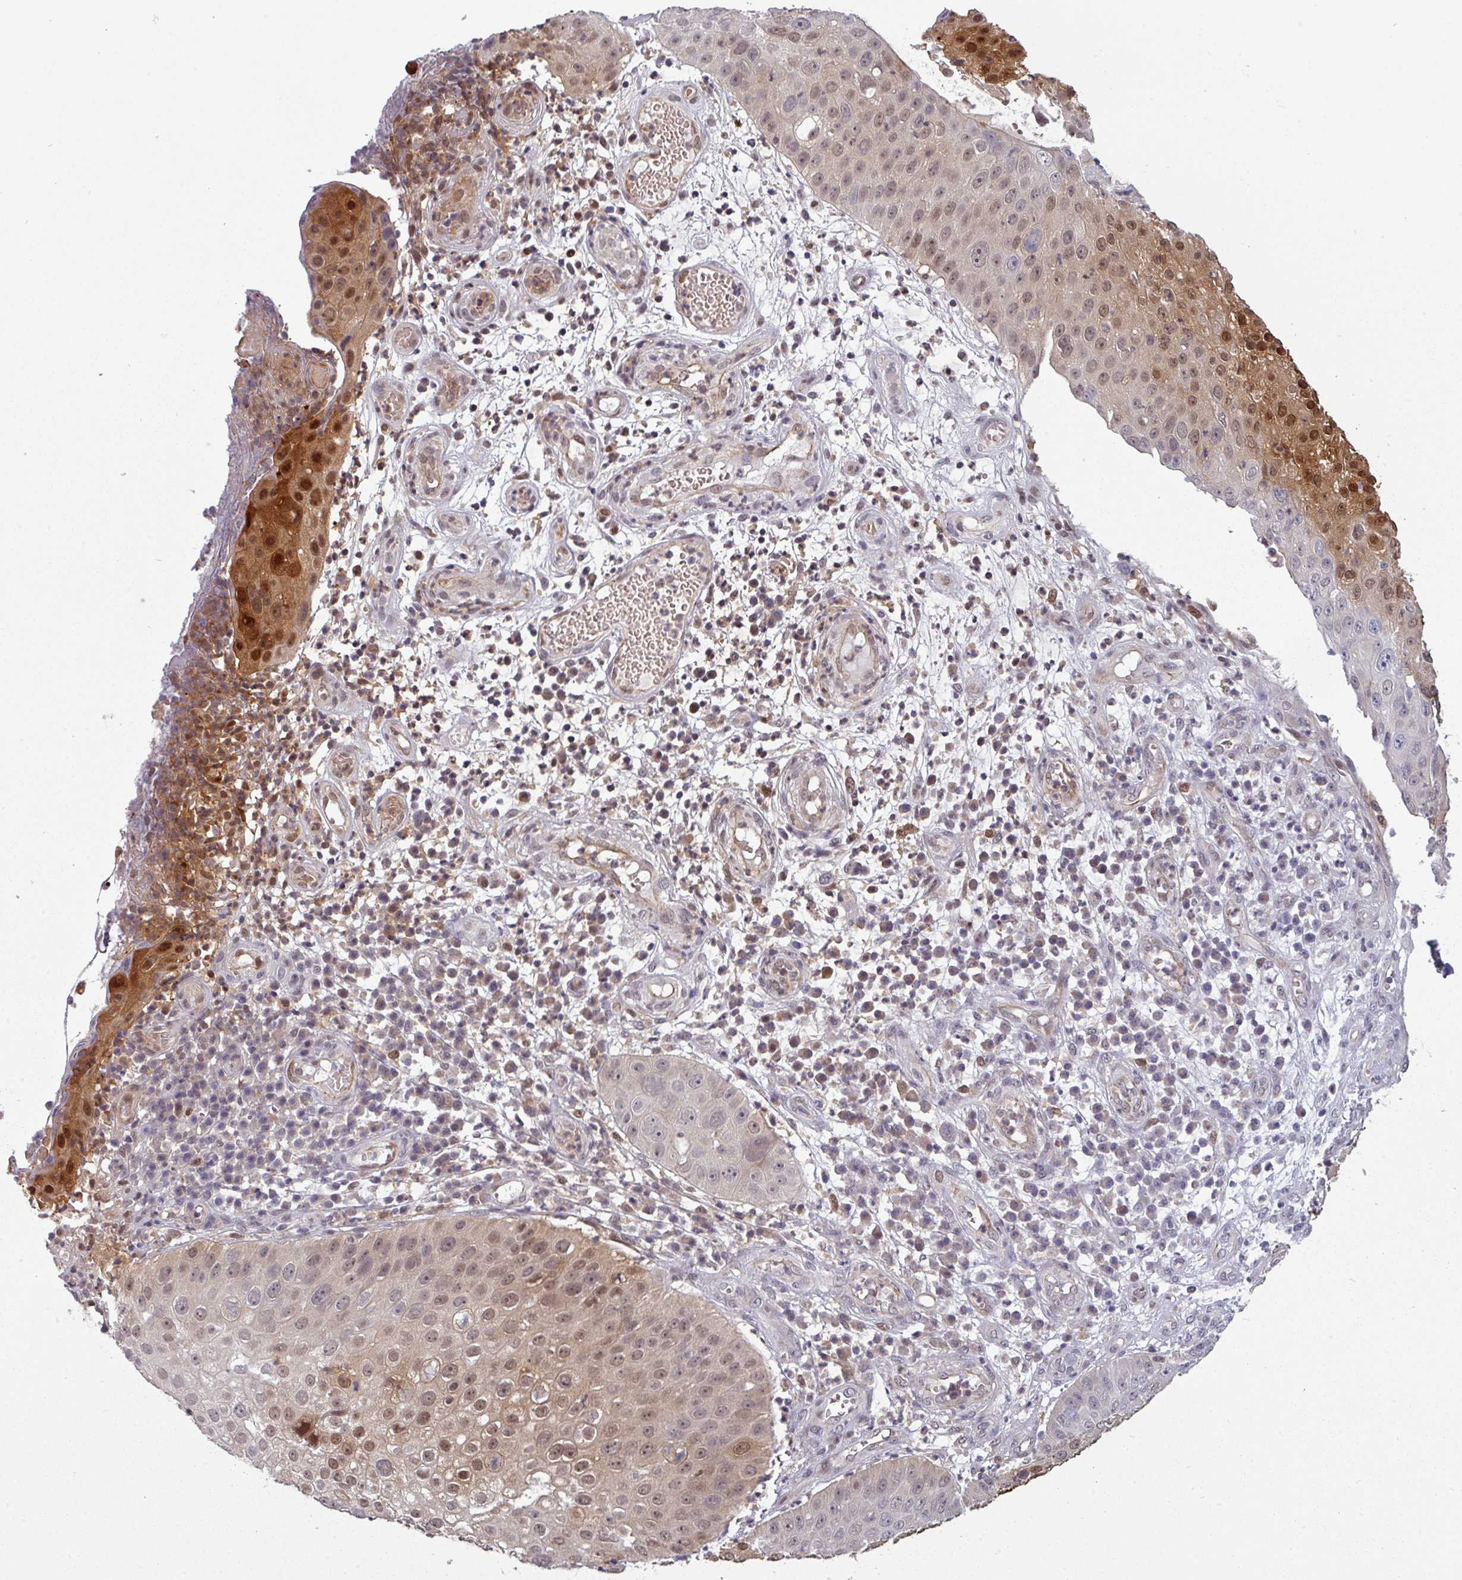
{"staining": {"intensity": "strong", "quantity": "<25%", "location": "cytoplasmic/membranous,nuclear"}, "tissue": "skin cancer", "cell_type": "Tumor cells", "image_type": "cancer", "snomed": [{"axis": "morphology", "description": "Squamous cell carcinoma, NOS"}, {"axis": "topography", "description": "Skin"}], "caption": "IHC photomicrograph of neoplastic tissue: skin squamous cell carcinoma stained using immunohistochemistry exhibits medium levels of strong protein expression localized specifically in the cytoplasmic/membranous and nuclear of tumor cells, appearing as a cytoplasmic/membranous and nuclear brown color.", "gene": "PRAMEF12", "patient": {"sex": "male", "age": 71}}